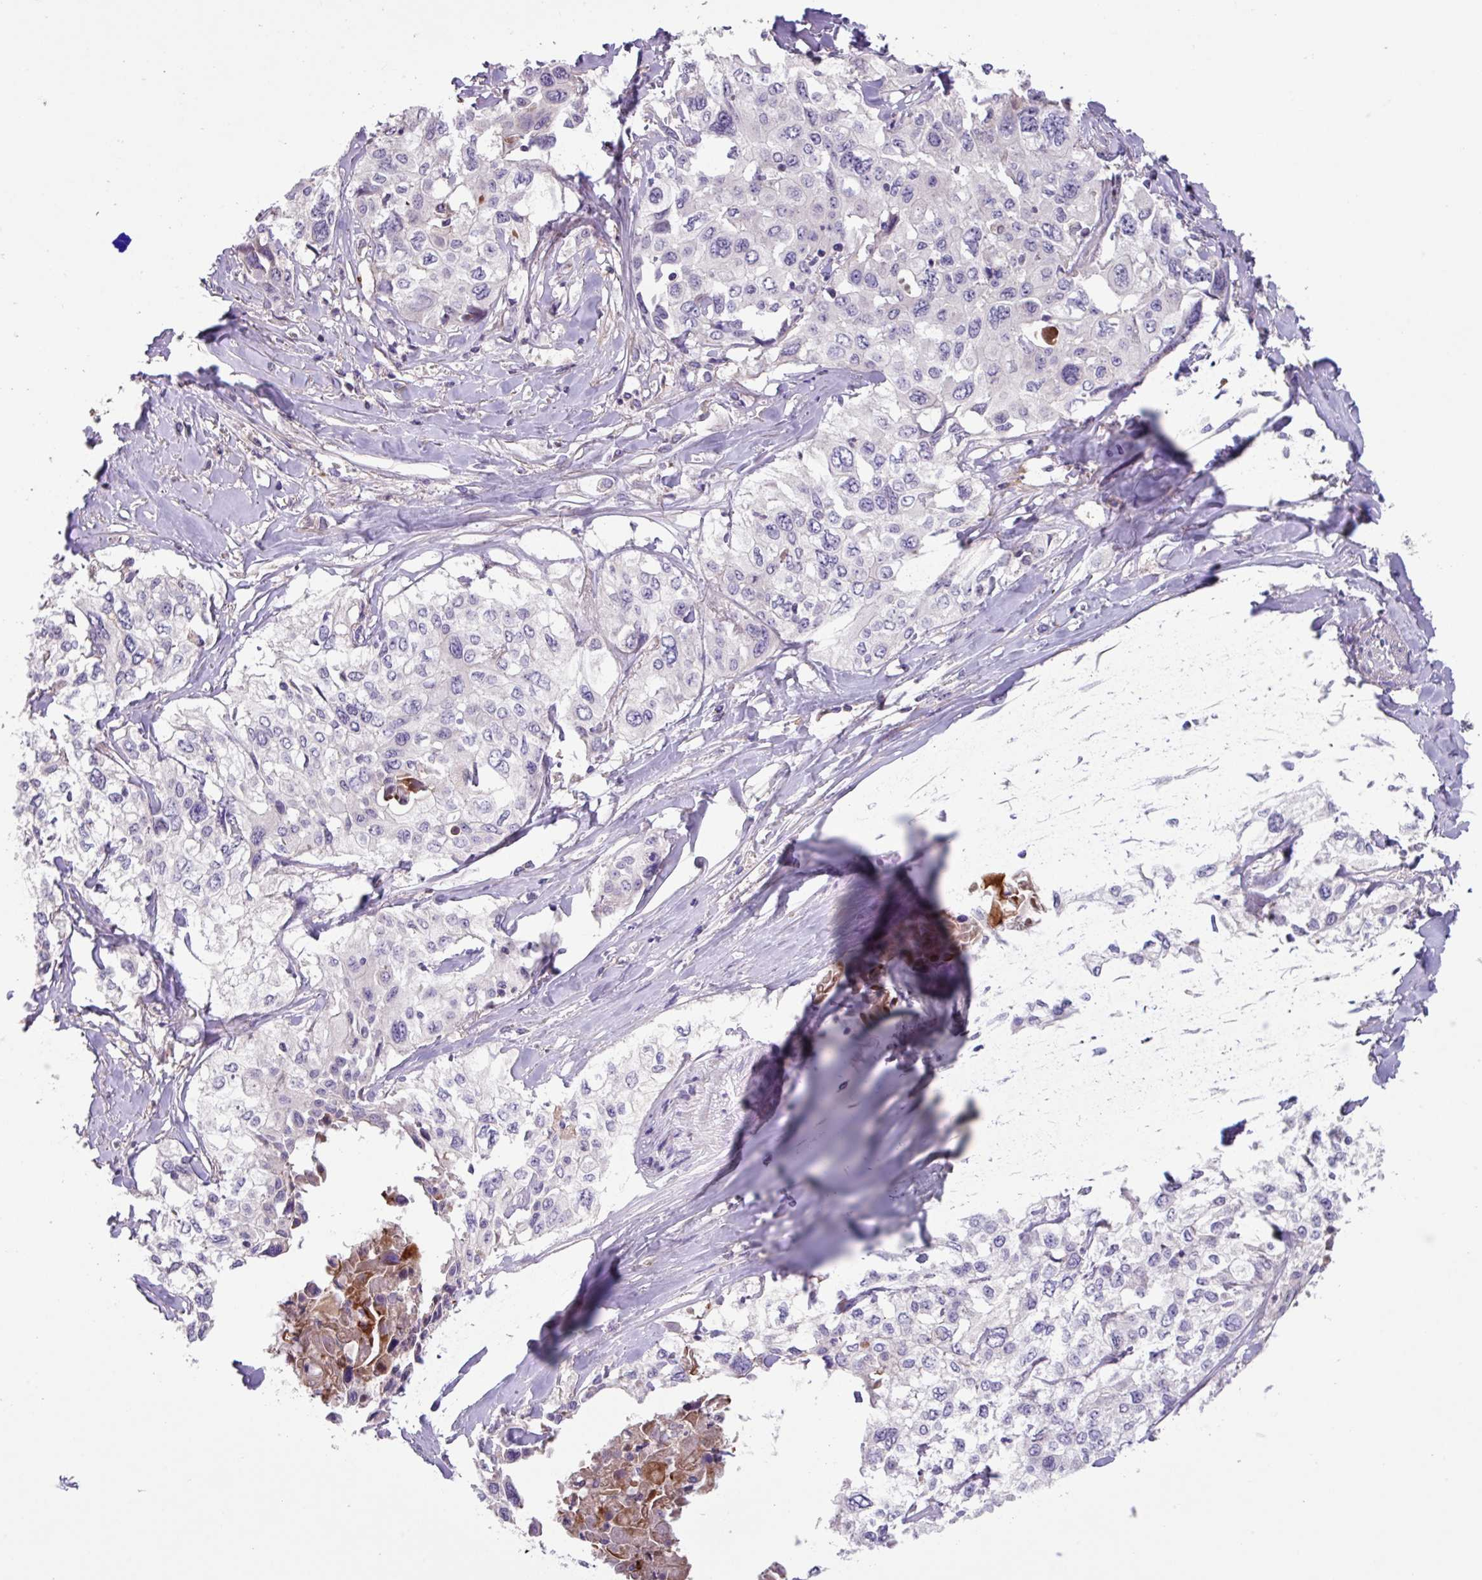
{"staining": {"intensity": "negative", "quantity": "none", "location": "none"}, "tissue": "cervical cancer", "cell_type": "Tumor cells", "image_type": "cancer", "snomed": [{"axis": "morphology", "description": "Squamous cell carcinoma, NOS"}, {"axis": "topography", "description": "Cervix"}], "caption": "This is an IHC micrograph of human cervical squamous cell carcinoma. There is no positivity in tumor cells.", "gene": "IQCJ", "patient": {"sex": "female", "age": 31}}